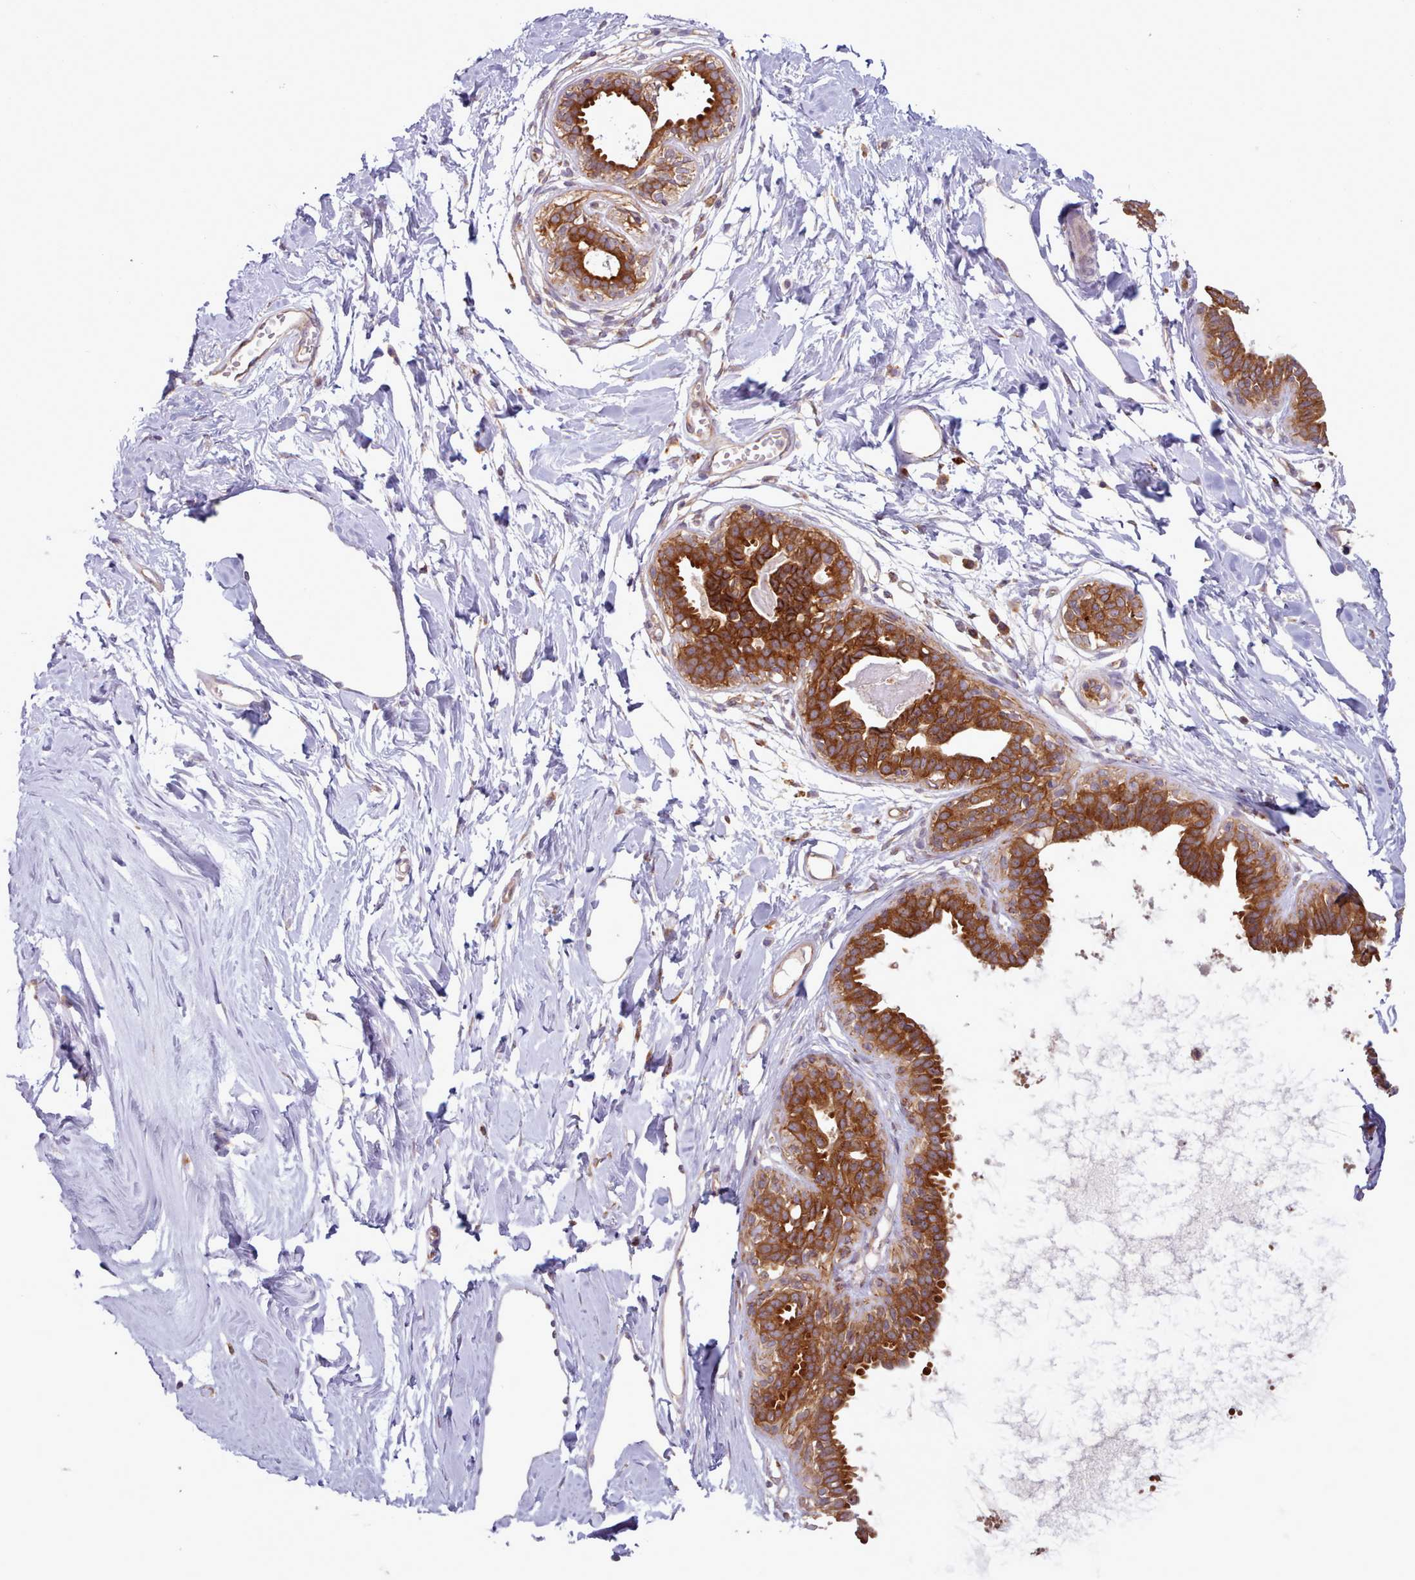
{"staining": {"intensity": "negative", "quantity": "none", "location": "none"}, "tissue": "breast", "cell_type": "Adipocytes", "image_type": "normal", "snomed": [{"axis": "morphology", "description": "Normal tissue, NOS"}, {"axis": "topography", "description": "Breast"}], "caption": "A high-resolution histopathology image shows immunohistochemistry (IHC) staining of benign breast, which displays no significant expression in adipocytes.", "gene": "CRYBG1", "patient": {"sex": "female", "age": 45}}